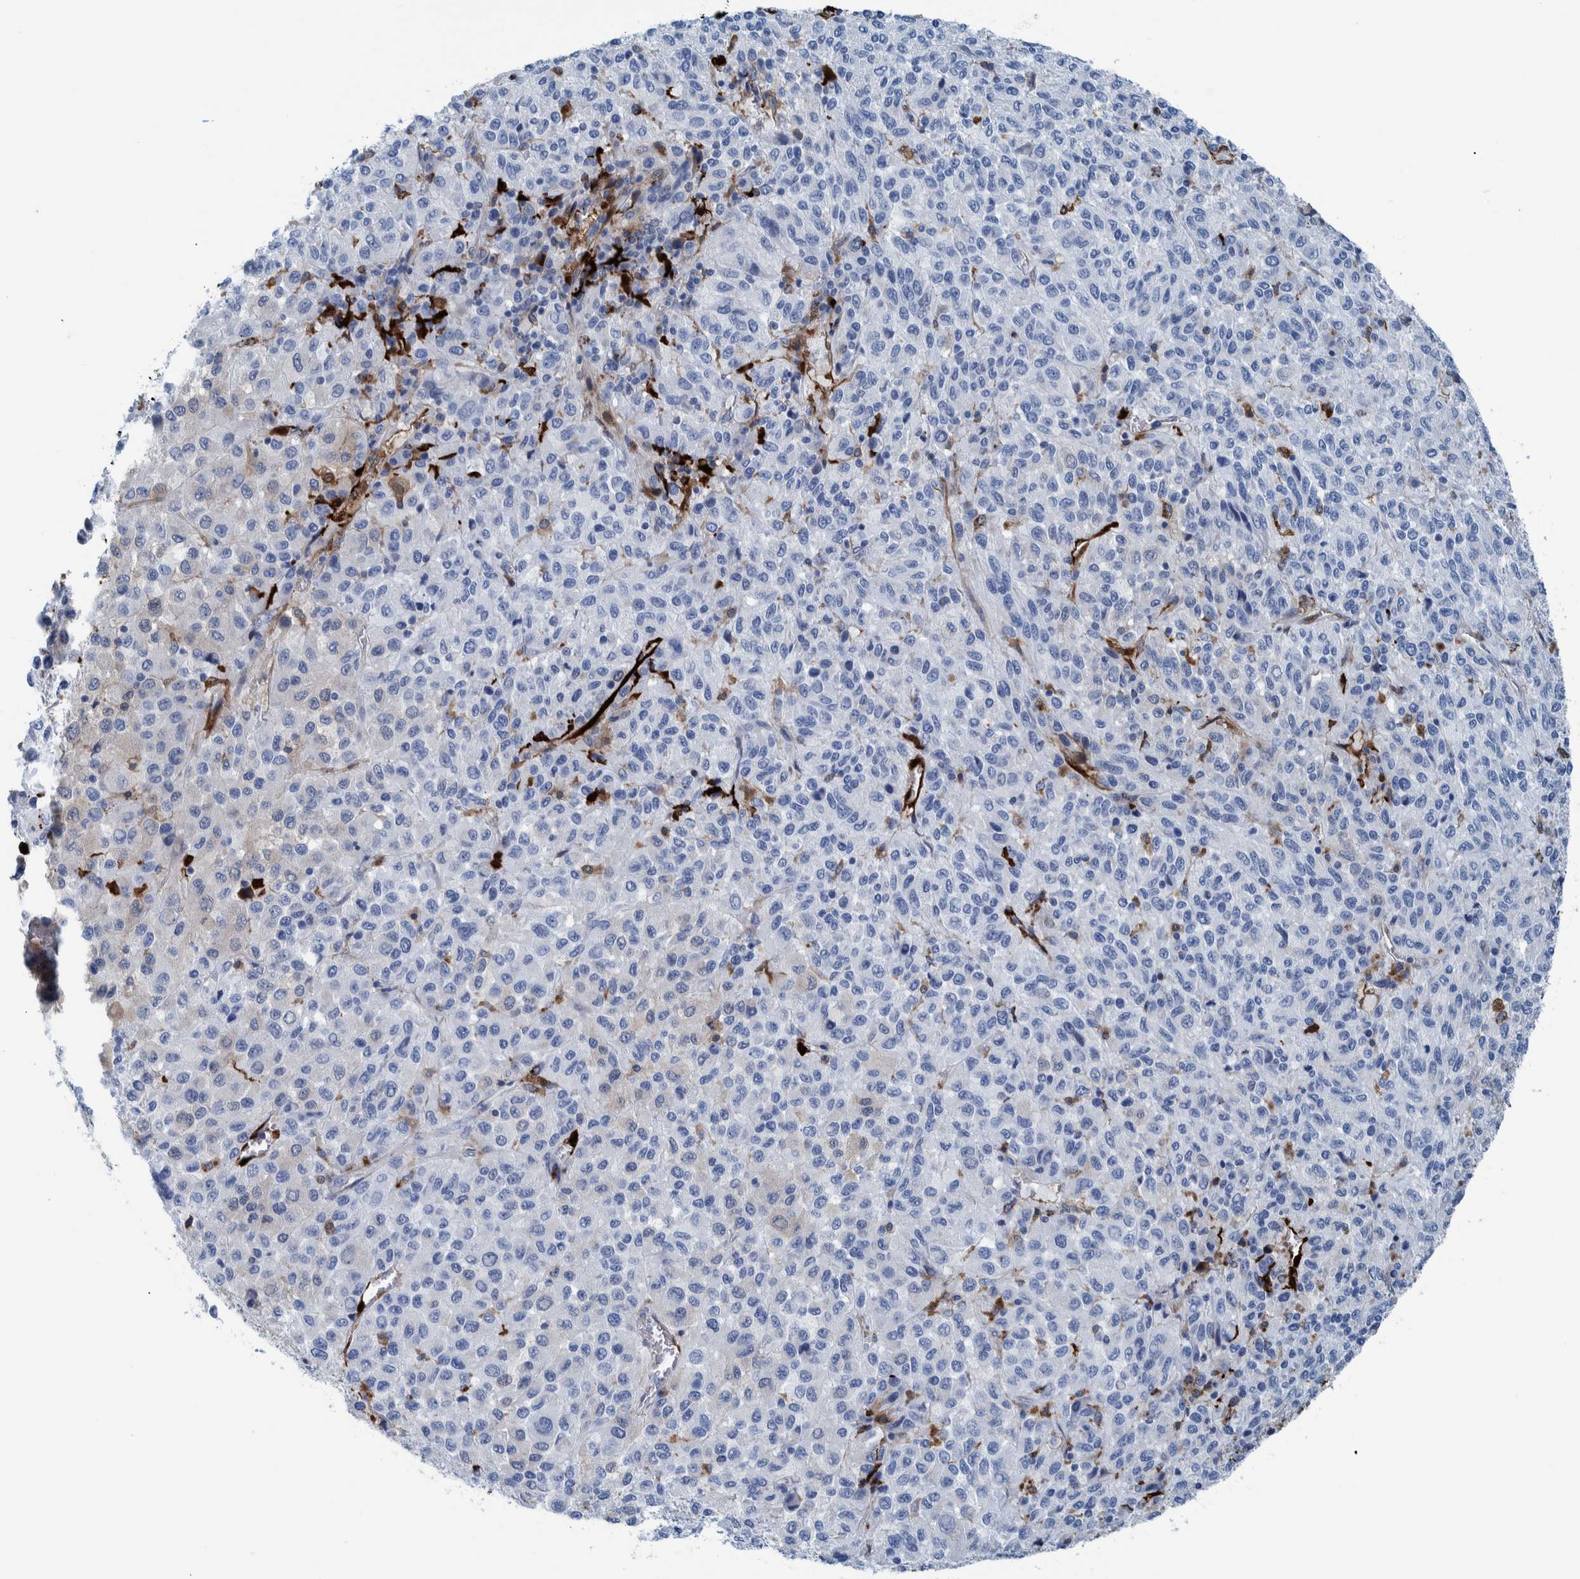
{"staining": {"intensity": "negative", "quantity": "none", "location": "none"}, "tissue": "melanoma", "cell_type": "Tumor cells", "image_type": "cancer", "snomed": [{"axis": "morphology", "description": "Malignant melanoma, Metastatic site"}, {"axis": "topography", "description": "Lung"}], "caption": "An image of human malignant melanoma (metastatic site) is negative for staining in tumor cells.", "gene": "IDO1", "patient": {"sex": "male", "age": 64}}